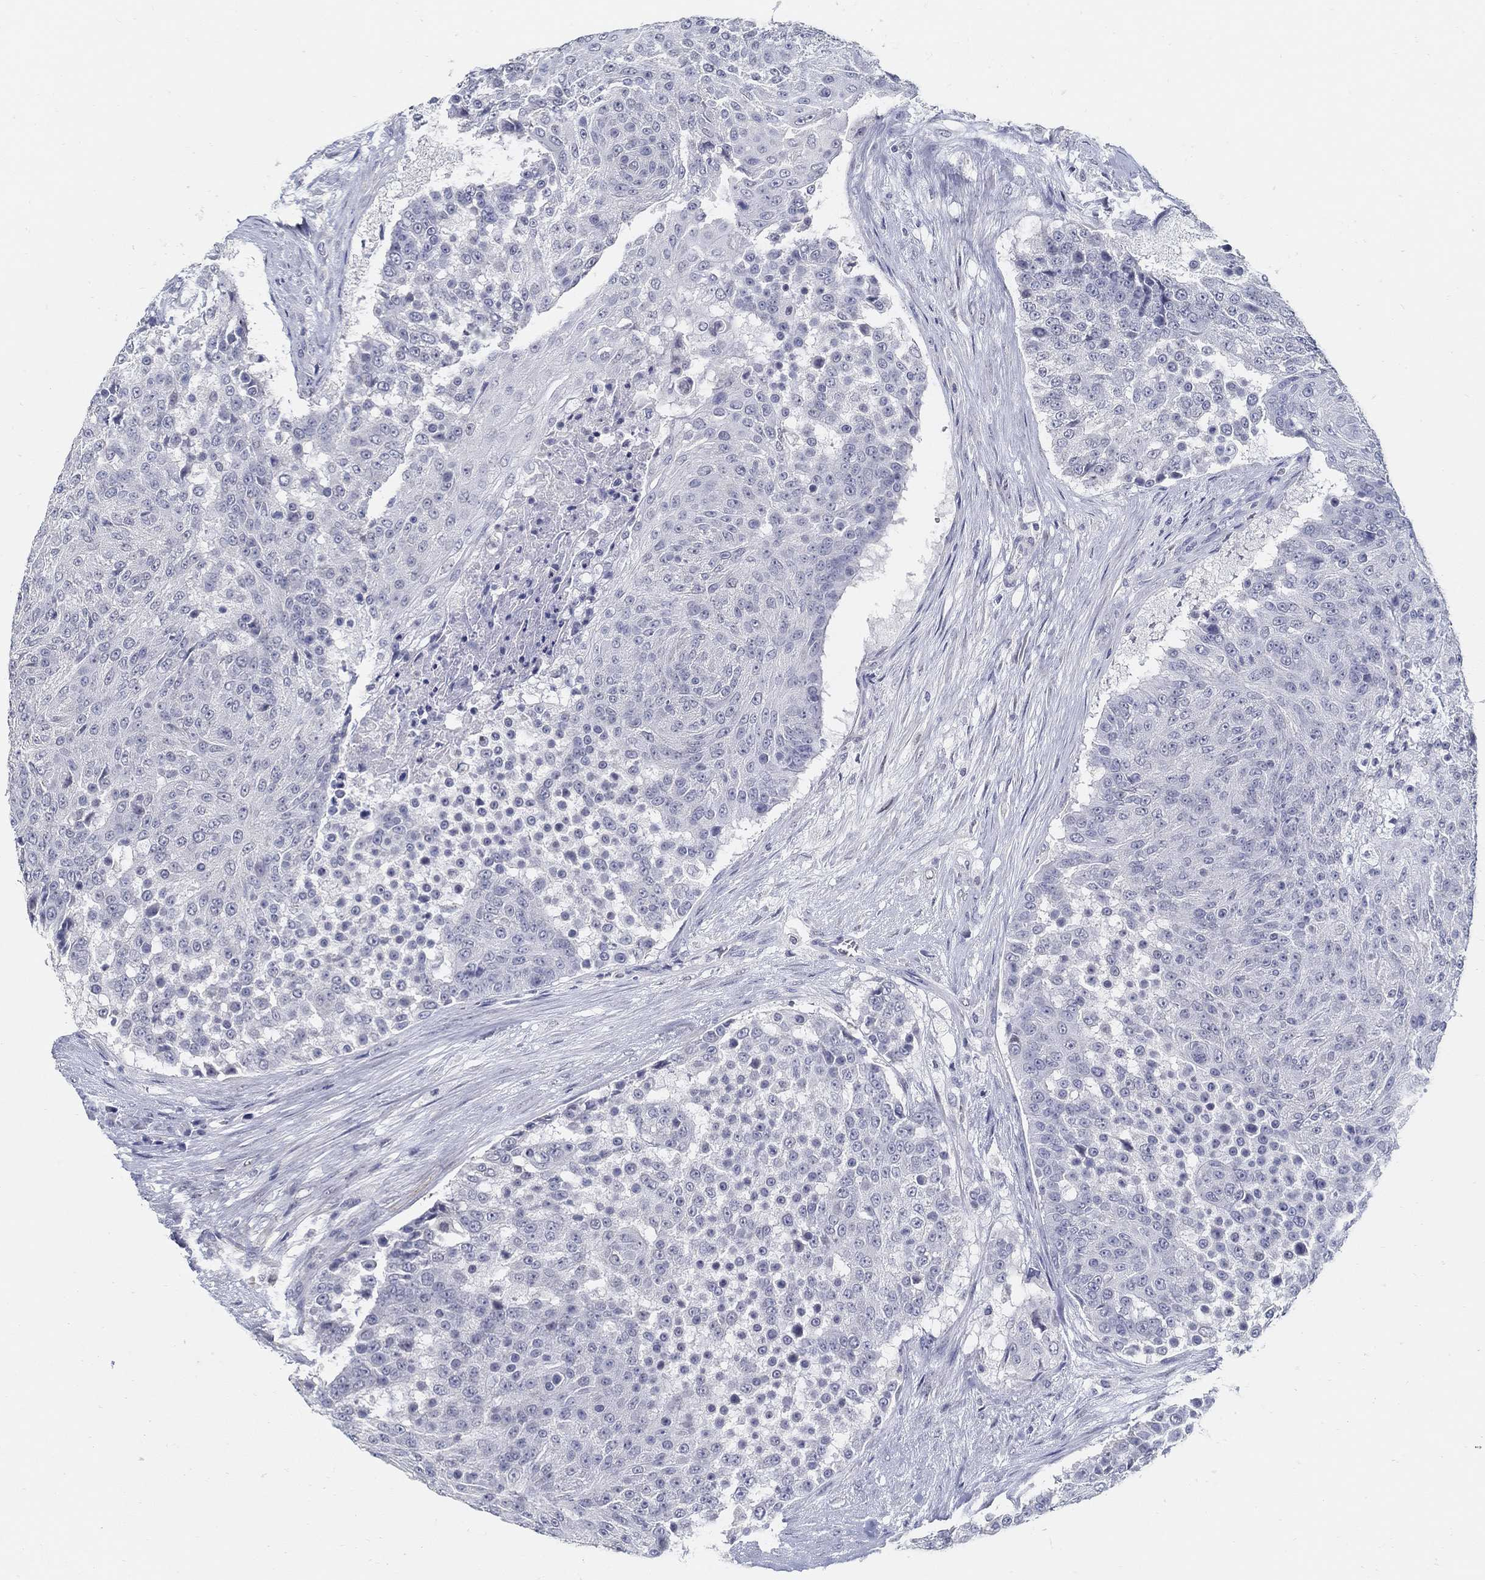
{"staining": {"intensity": "negative", "quantity": "none", "location": "none"}, "tissue": "urothelial cancer", "cell_type": "Tumor cells", "image_type": "cancer", "snomed": [{"axis": "morphology", "description": "Urothelial carcinoma, High grade"}, {"axis": "topography", "description": "Urinary bladder"}], "caption": "Urothelial cancer was stained to show a protein in brown. There is no significant positivity in tumor cells.", "gene": "USP29", "patient": {"sex": "female", "age": 63}}